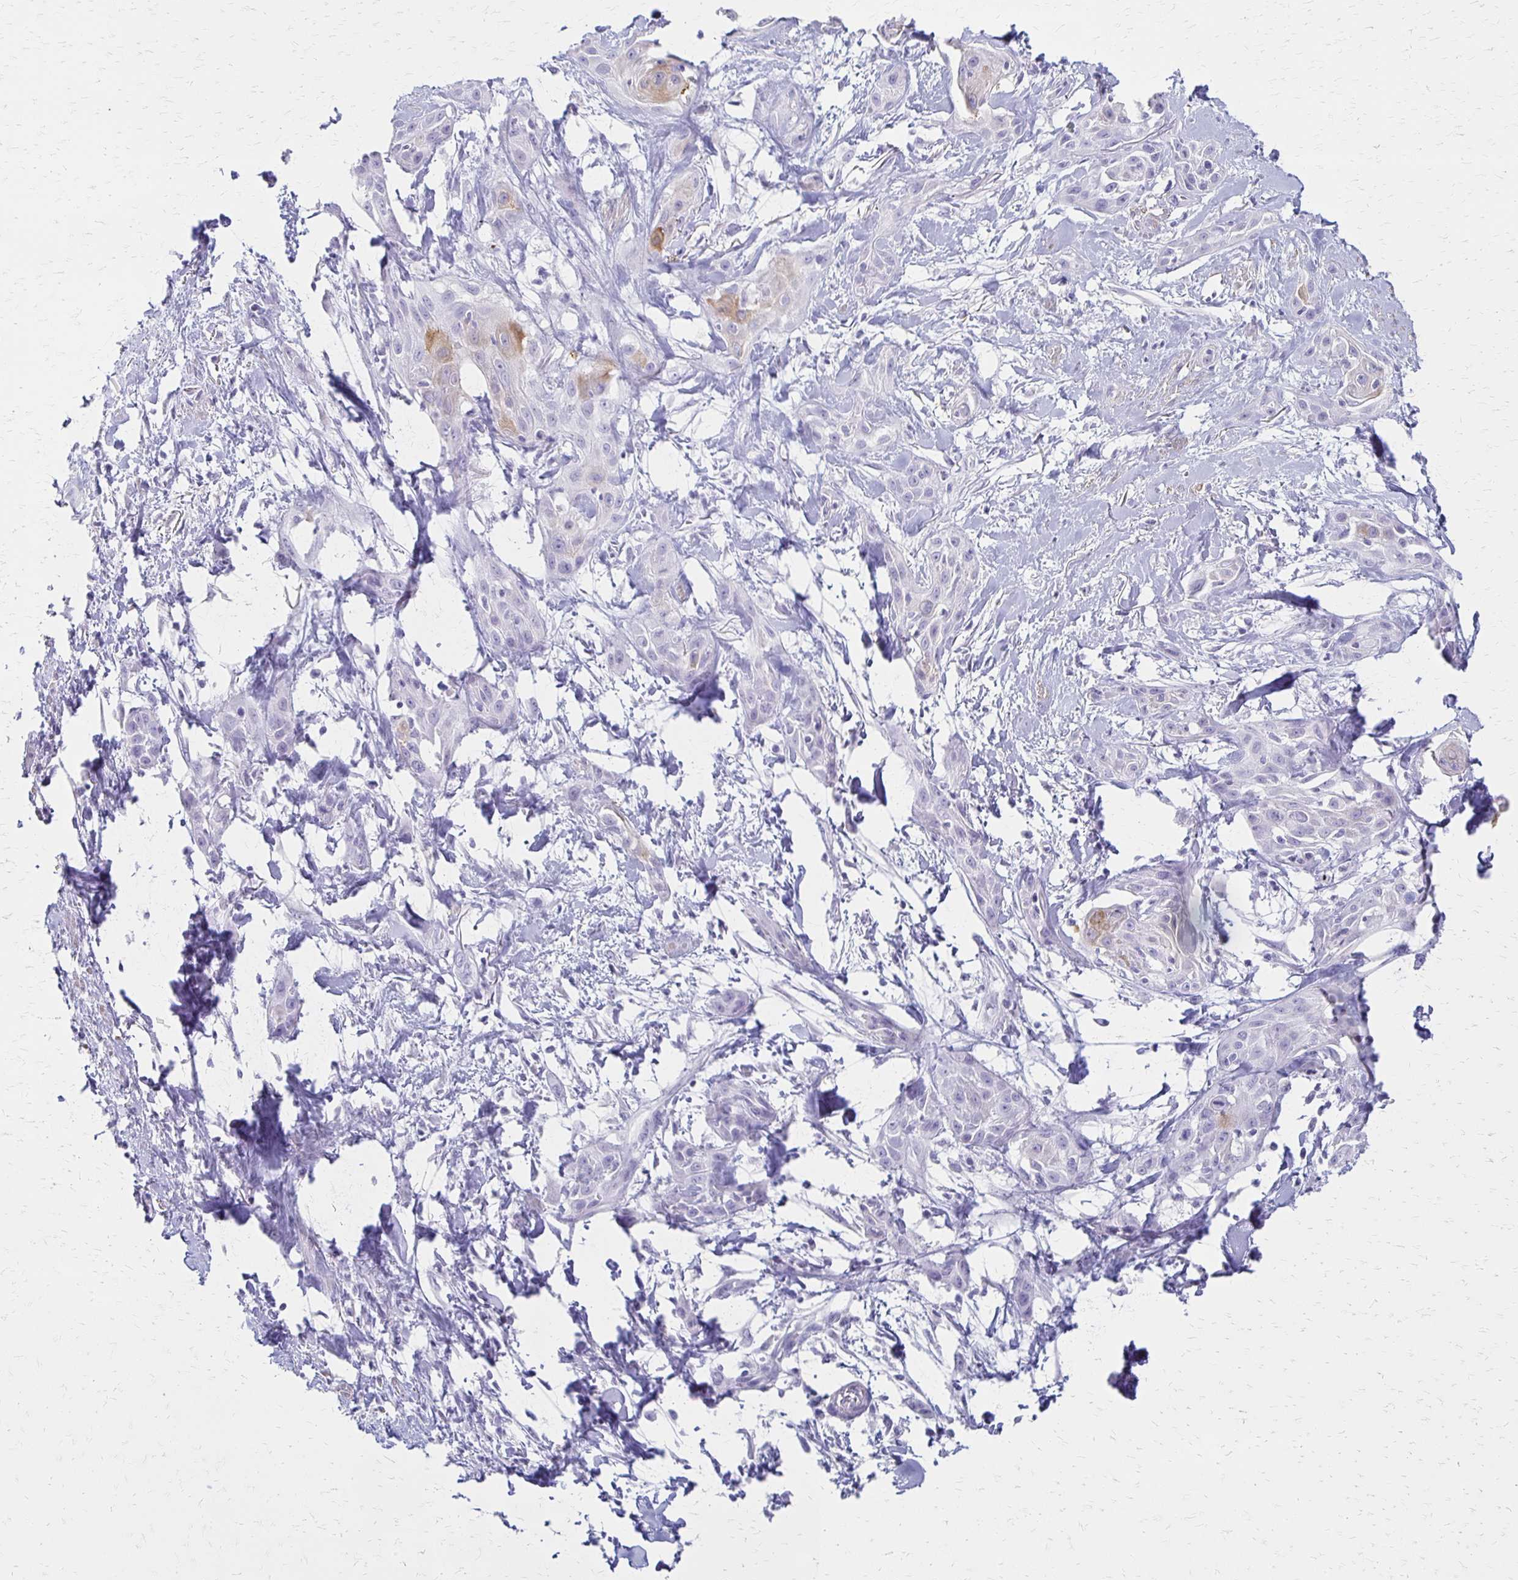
{"staining": {"intensity": "moderate", "quantity": "<25%", "location": "cytoplasmic/membranous"}, "tissue": "skin cancer", "cell_type": "Tumor cells", "image_type": "cancer", "snomed": [{"axis": "morphology", "description": "Squamous cell carcinoma, NOS"}, {"axis": "topography", "description": "Skin"}, {"axis": "topography", "description": "Anal"}], "caption": "The photomicrograph displays staining of skin squamous cell carcinoma, revealing moderate cytoplasmic/membranous protein positivity (brown color) within tumor cells.", "gene": "IVL", "patient": {"sex": "male", "age": 64}}